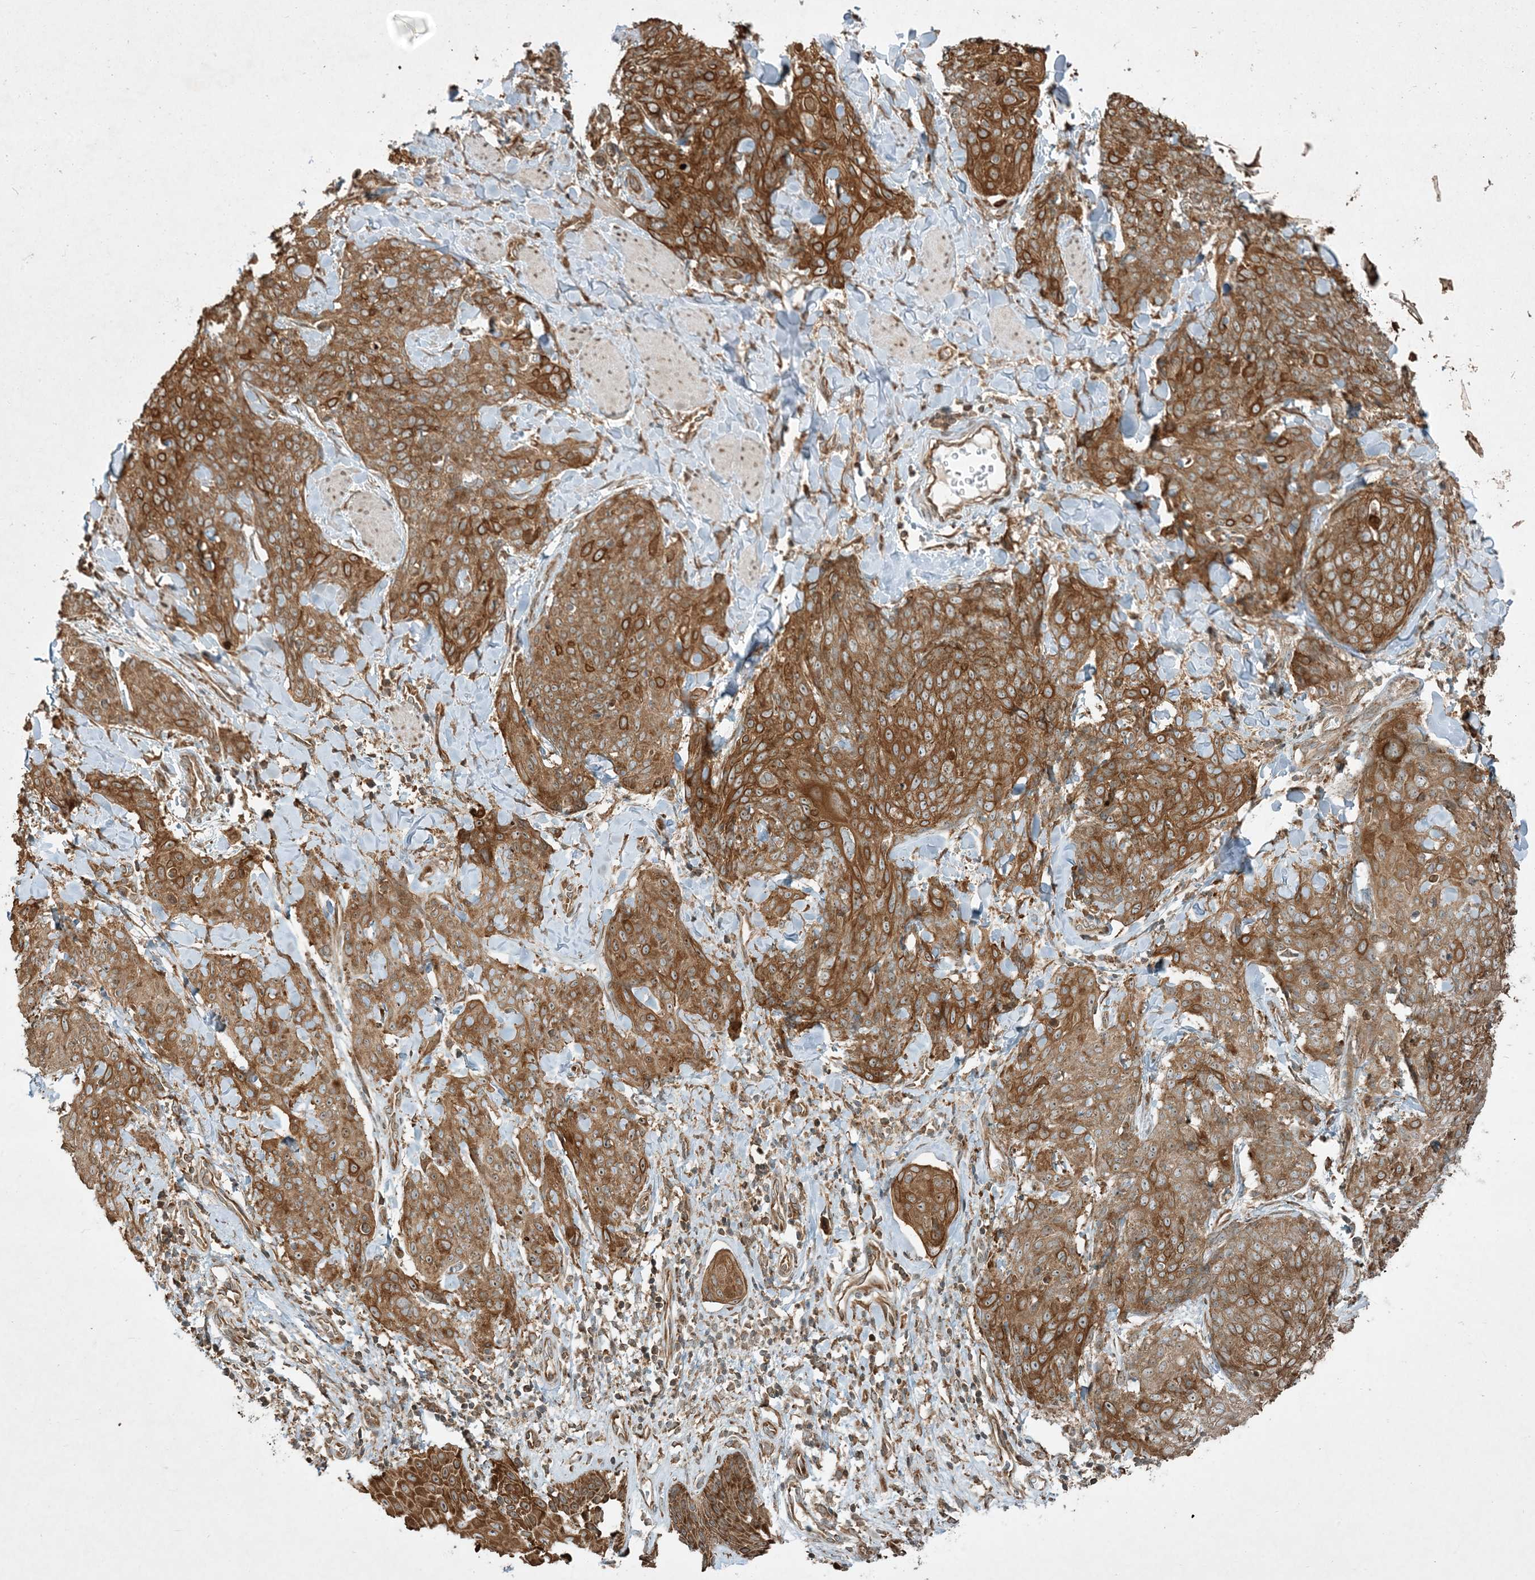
{"staining": {"intensity": "moderate", "quantity": ">75%", "location": "cytoplasmic/membranous"}, "tissue": "skin cancer", "cell_type": "Tumor cells", "image_type": "cancer", "snomed": [{"axis": "morphology", "description": "Squamous cell carcinoma, NOS"}, {"axis": "topography", "description": "Skin"}, {"axis": "topography", "description": "Vulva"}], "caption": "A photomicrograph showing moderate cytoplasmic/membranous expression in approximately >75% of tumor cells in skin cancer, as visualized by brown immunohistochemical staining.", "gene": "COMMD8", "patient": {"sex": "female", "age": 85}}